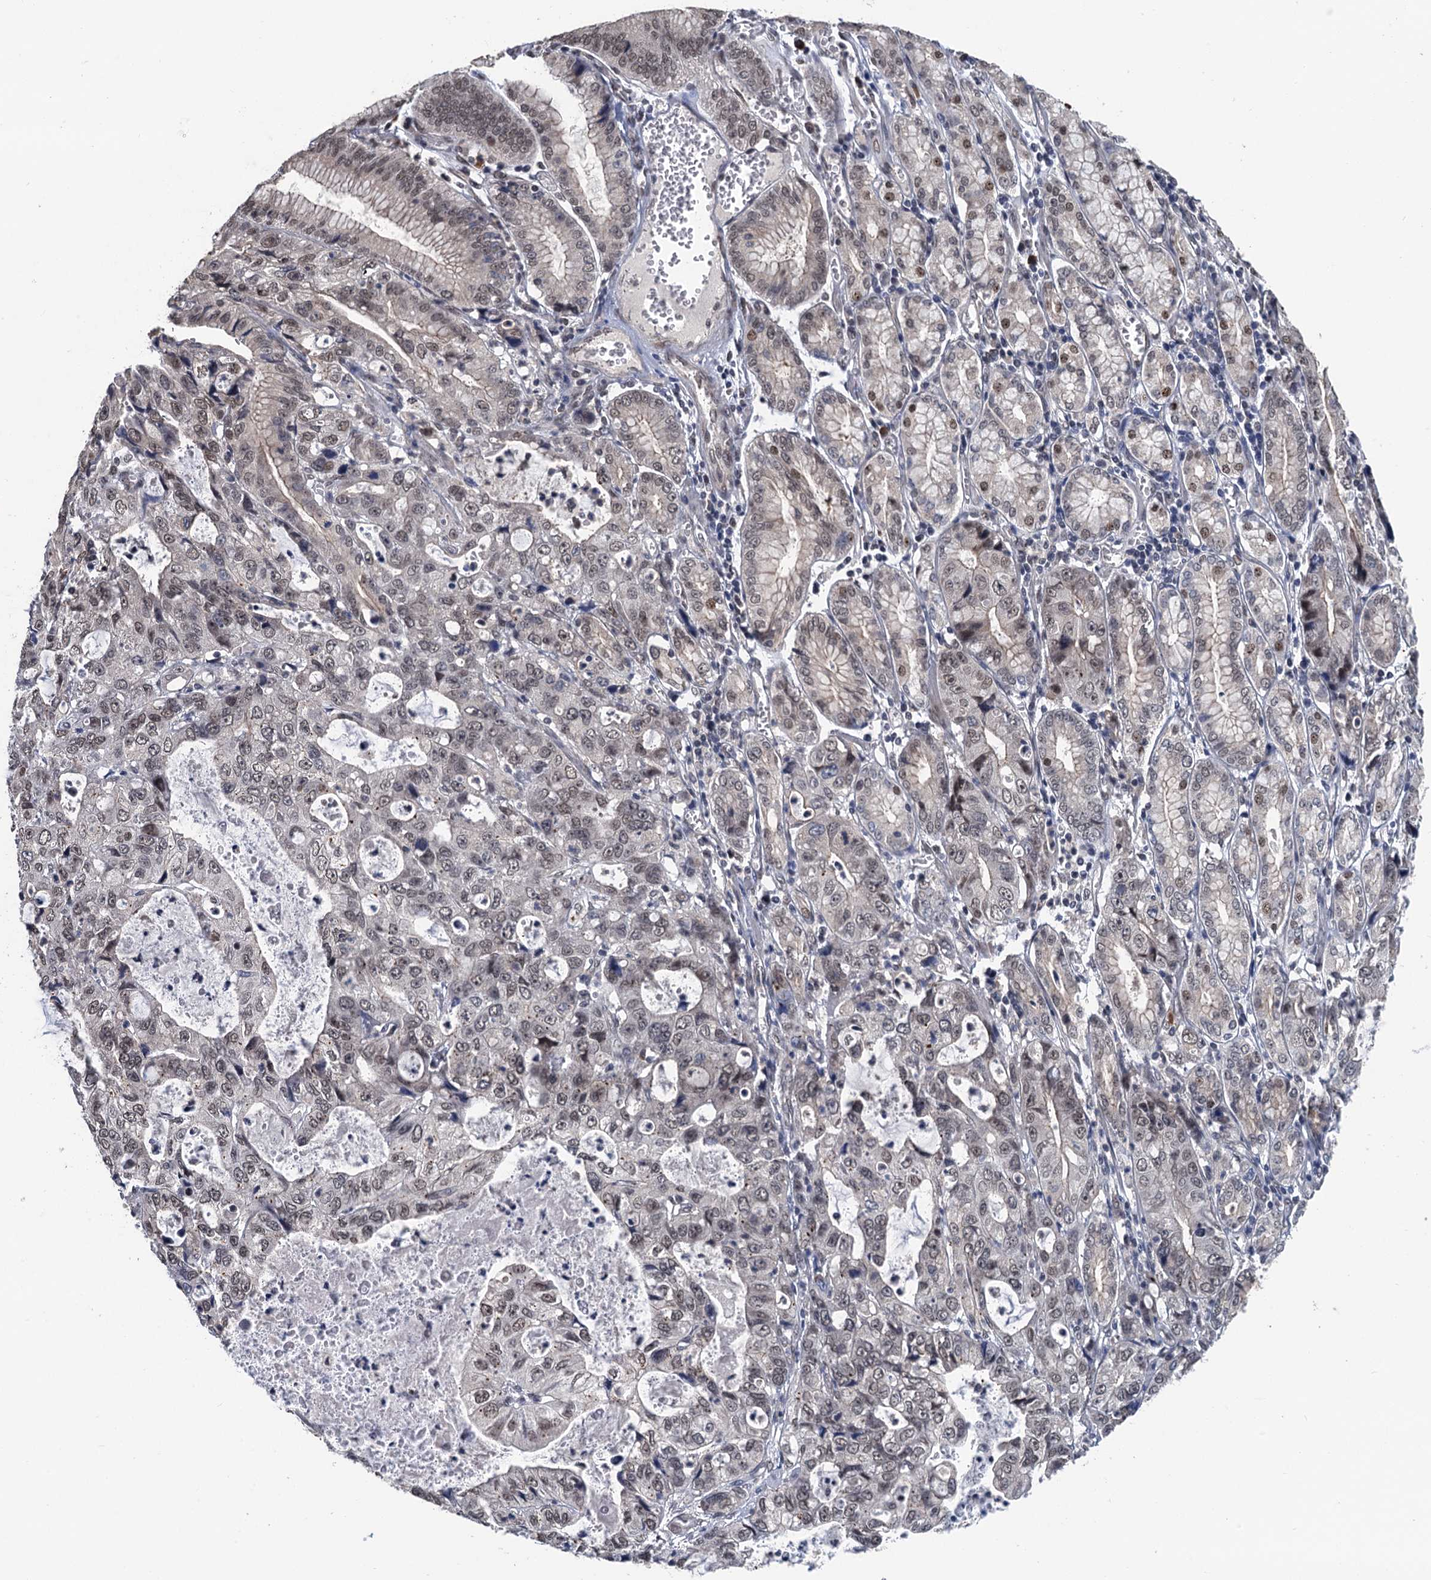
{"staining": {"intensity": "weak", "quantity": ">75%", "location": "nuclear"}, "tissue": "stomach cancer", "cell_type": "Tumor cells", "image_type": "cancer", "snomed": [{"axis": "morphology", "description": "Adenocarcinoma, NOS"}, {"axis": "topography", "description": "Stomach, lower"}], "caption": "Immunohistochemical staining of stomach cancer demonstrates low levels of weak nuclear protein expression in approximately >75% of tumor cells.", "gene": "RASSF4", "patient": {"sex": "female", "age": 43}}